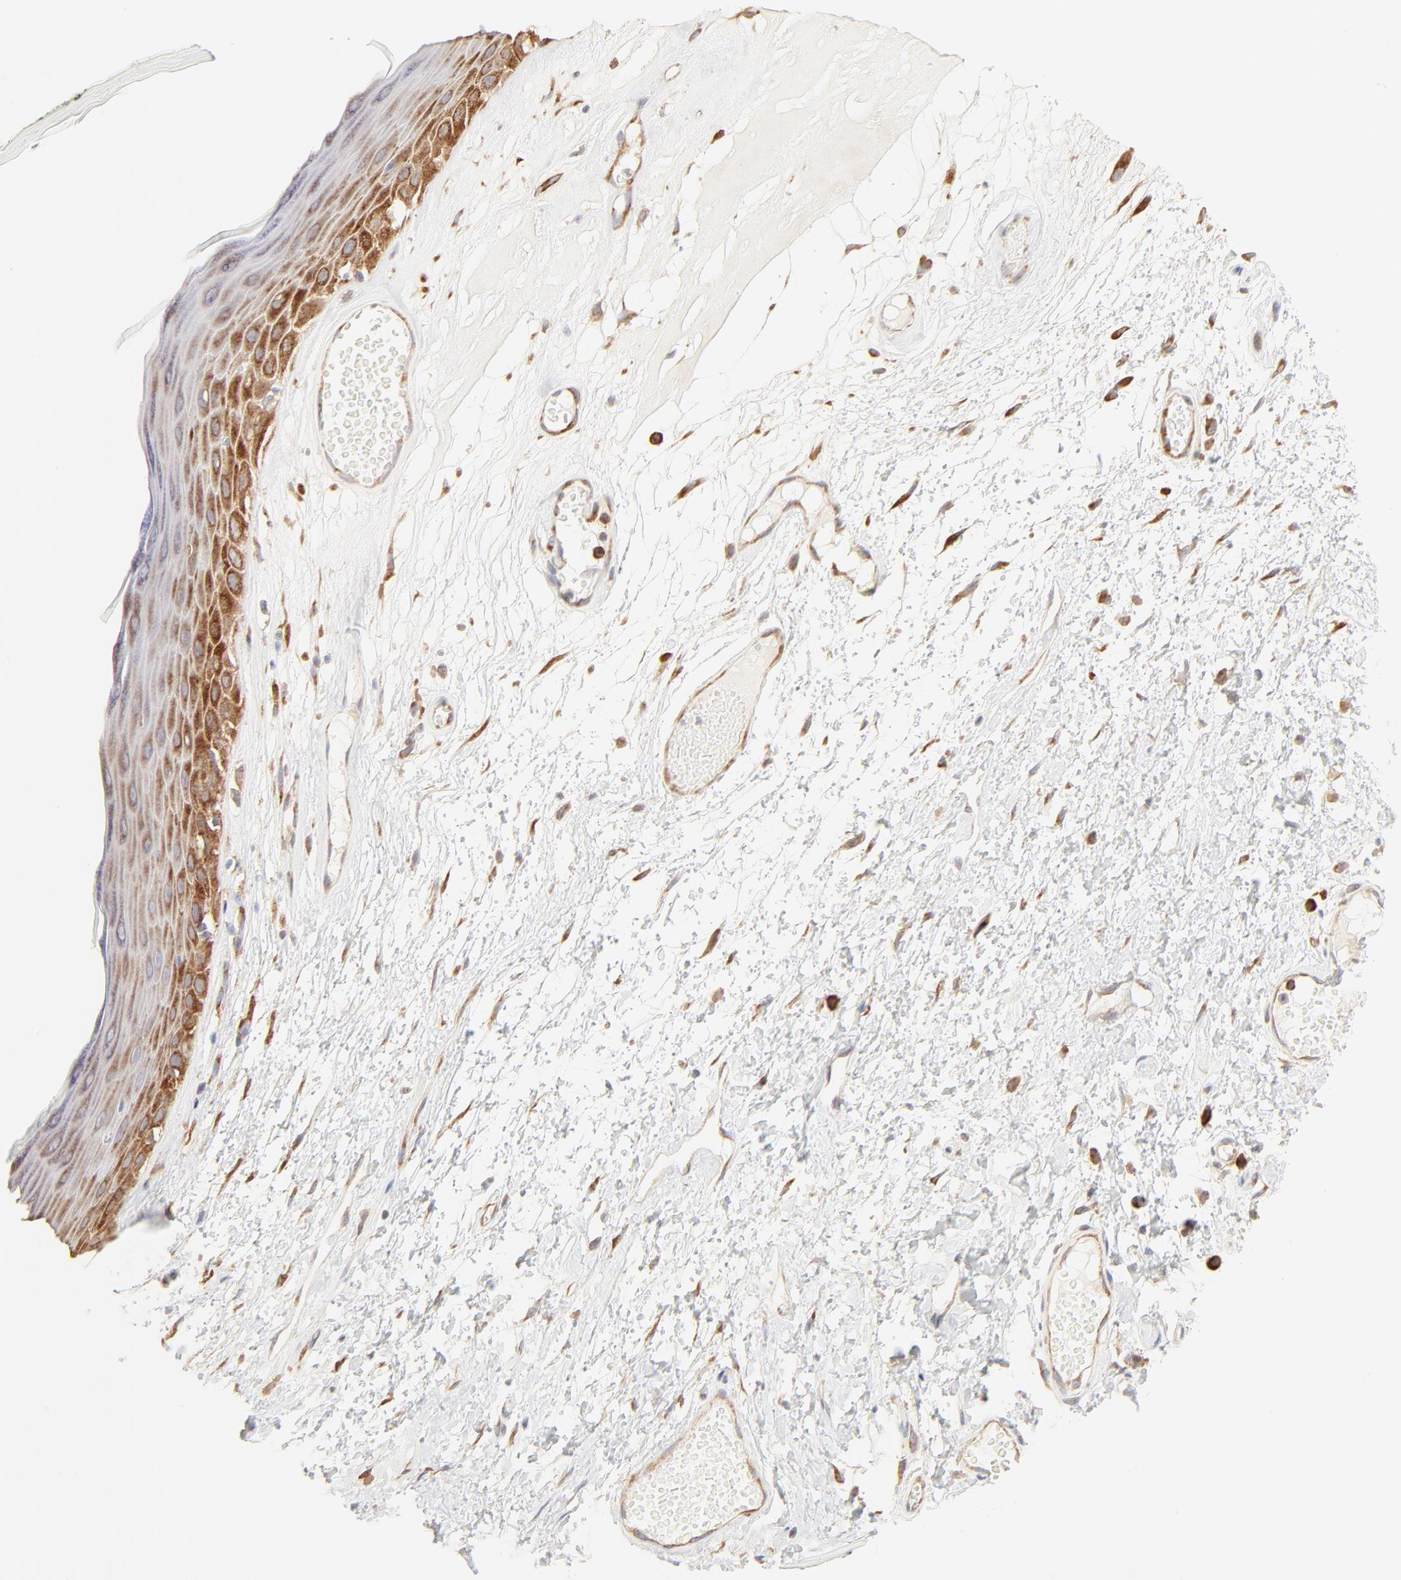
{"staining": {"intensity": "strong", "quantity": ">75%", "location": "cytoplasmic/membranous"}, "tissue": "skin", "cell_type": "Epidermal cells", "image_type": "normal", "snomed": [{"axis": "morphology", "description": "Normal tissue, NOS"}, {"axis": "morphology", "description": "Inflammation, NOS"}, {"axis": "topography", "description": "Vulva"}], "caption": "The immunohistochemical stain labels strong cytoplasmic/membranous positivity in epidermal cells of benign skin.", "gene": "RPS20", "patient": {"sex": "female", "age": 84}}